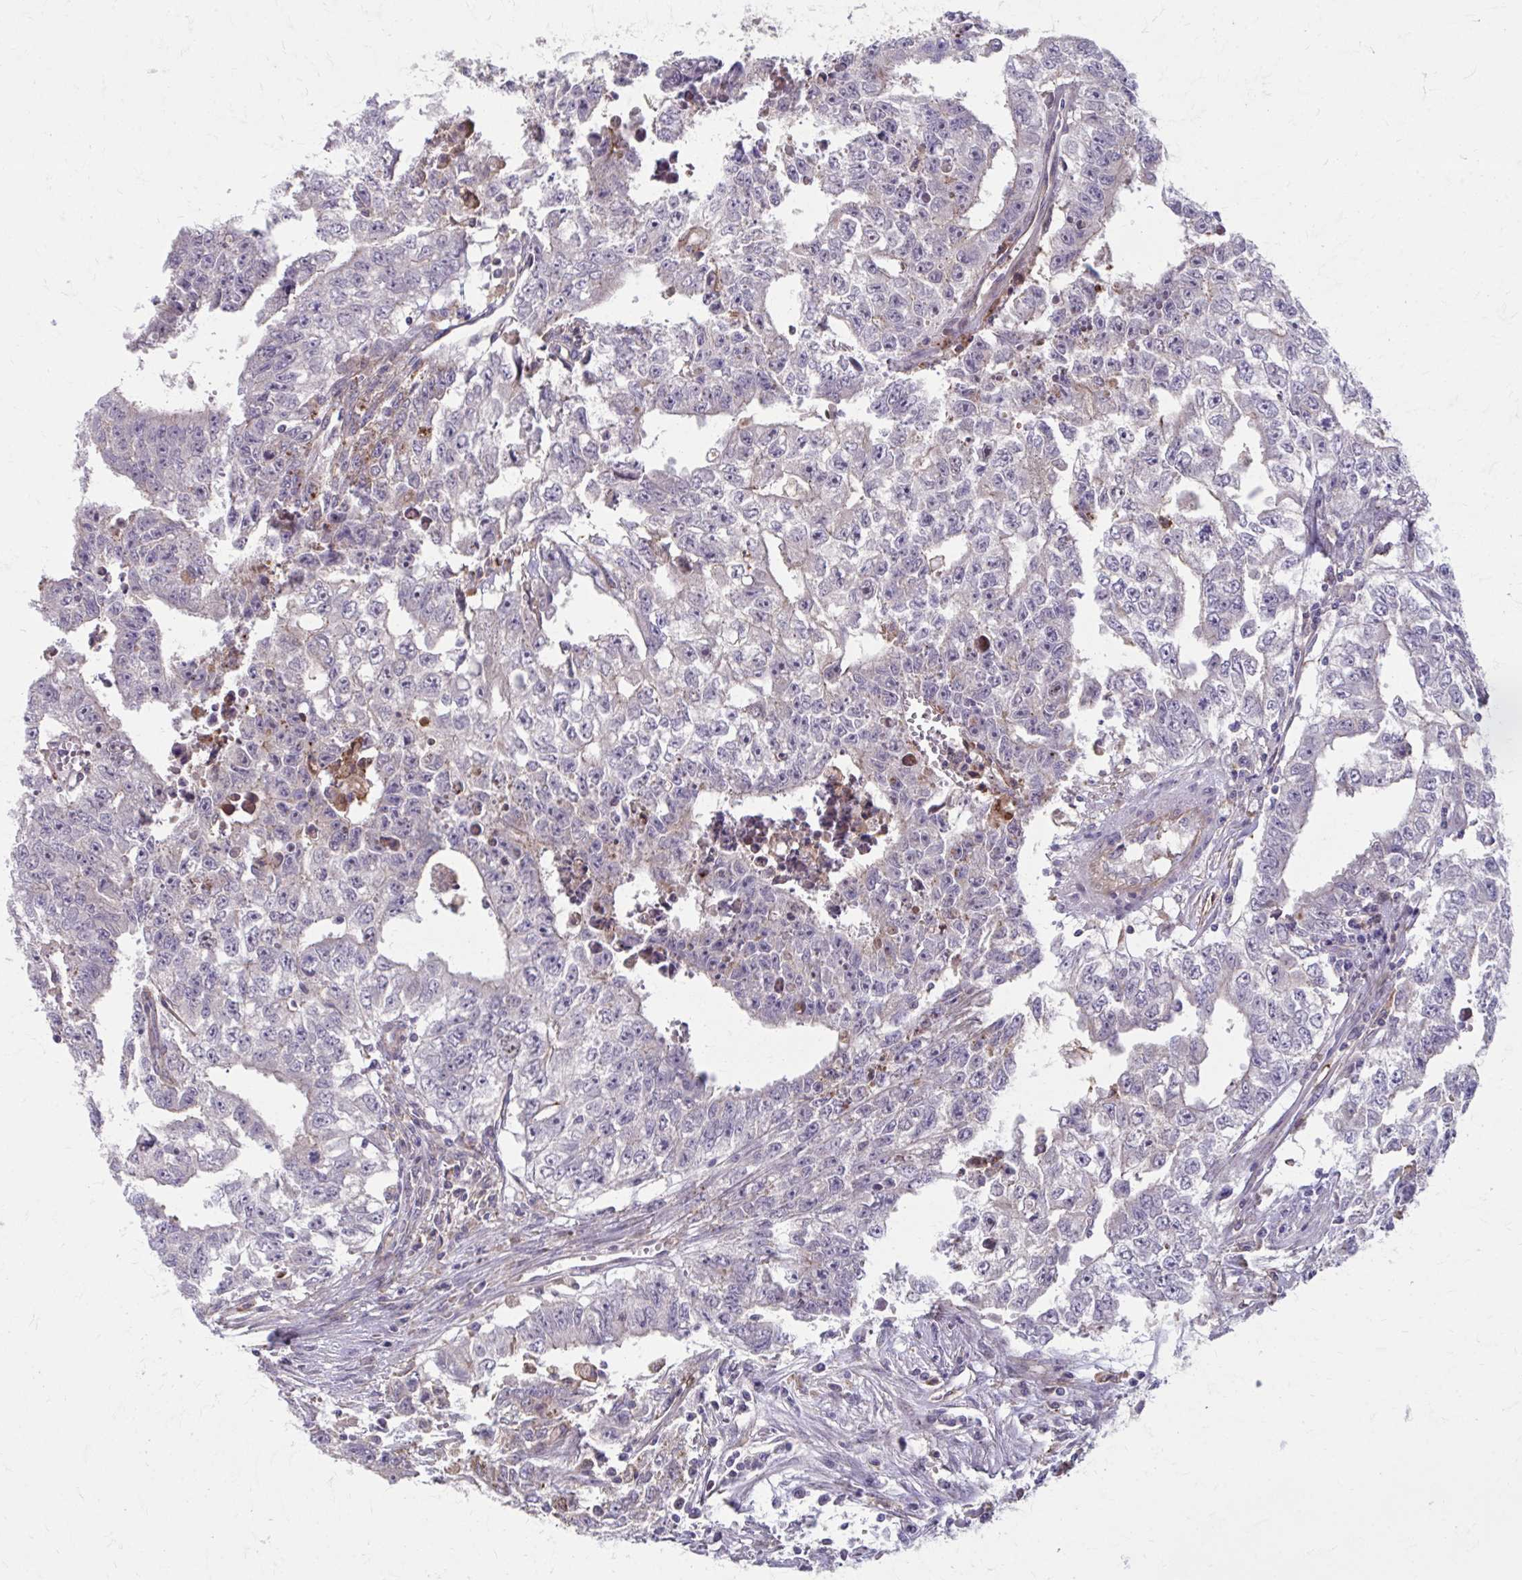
{"staining": {"intensity": "negative", "quantity": "none", "location": "none"}, "tissue": "testis cancer", "cell_type": "Tumor cells", "image_type": "cancer", "snomed": [{"axis": "morphology", "description": "Carcinoma, Embryonal, NOS"}, {"axis": "morphology", "description": "Teratoma, malignant, NOS"}, {"axis": "topography", "description": "Testis"}], "caption": "Immunohistochemistry of testis malignant teratoma demonstrates no staining in tumor cells.", "gene": "MMP14", "patient": {"sex": "male", "age": 24}}